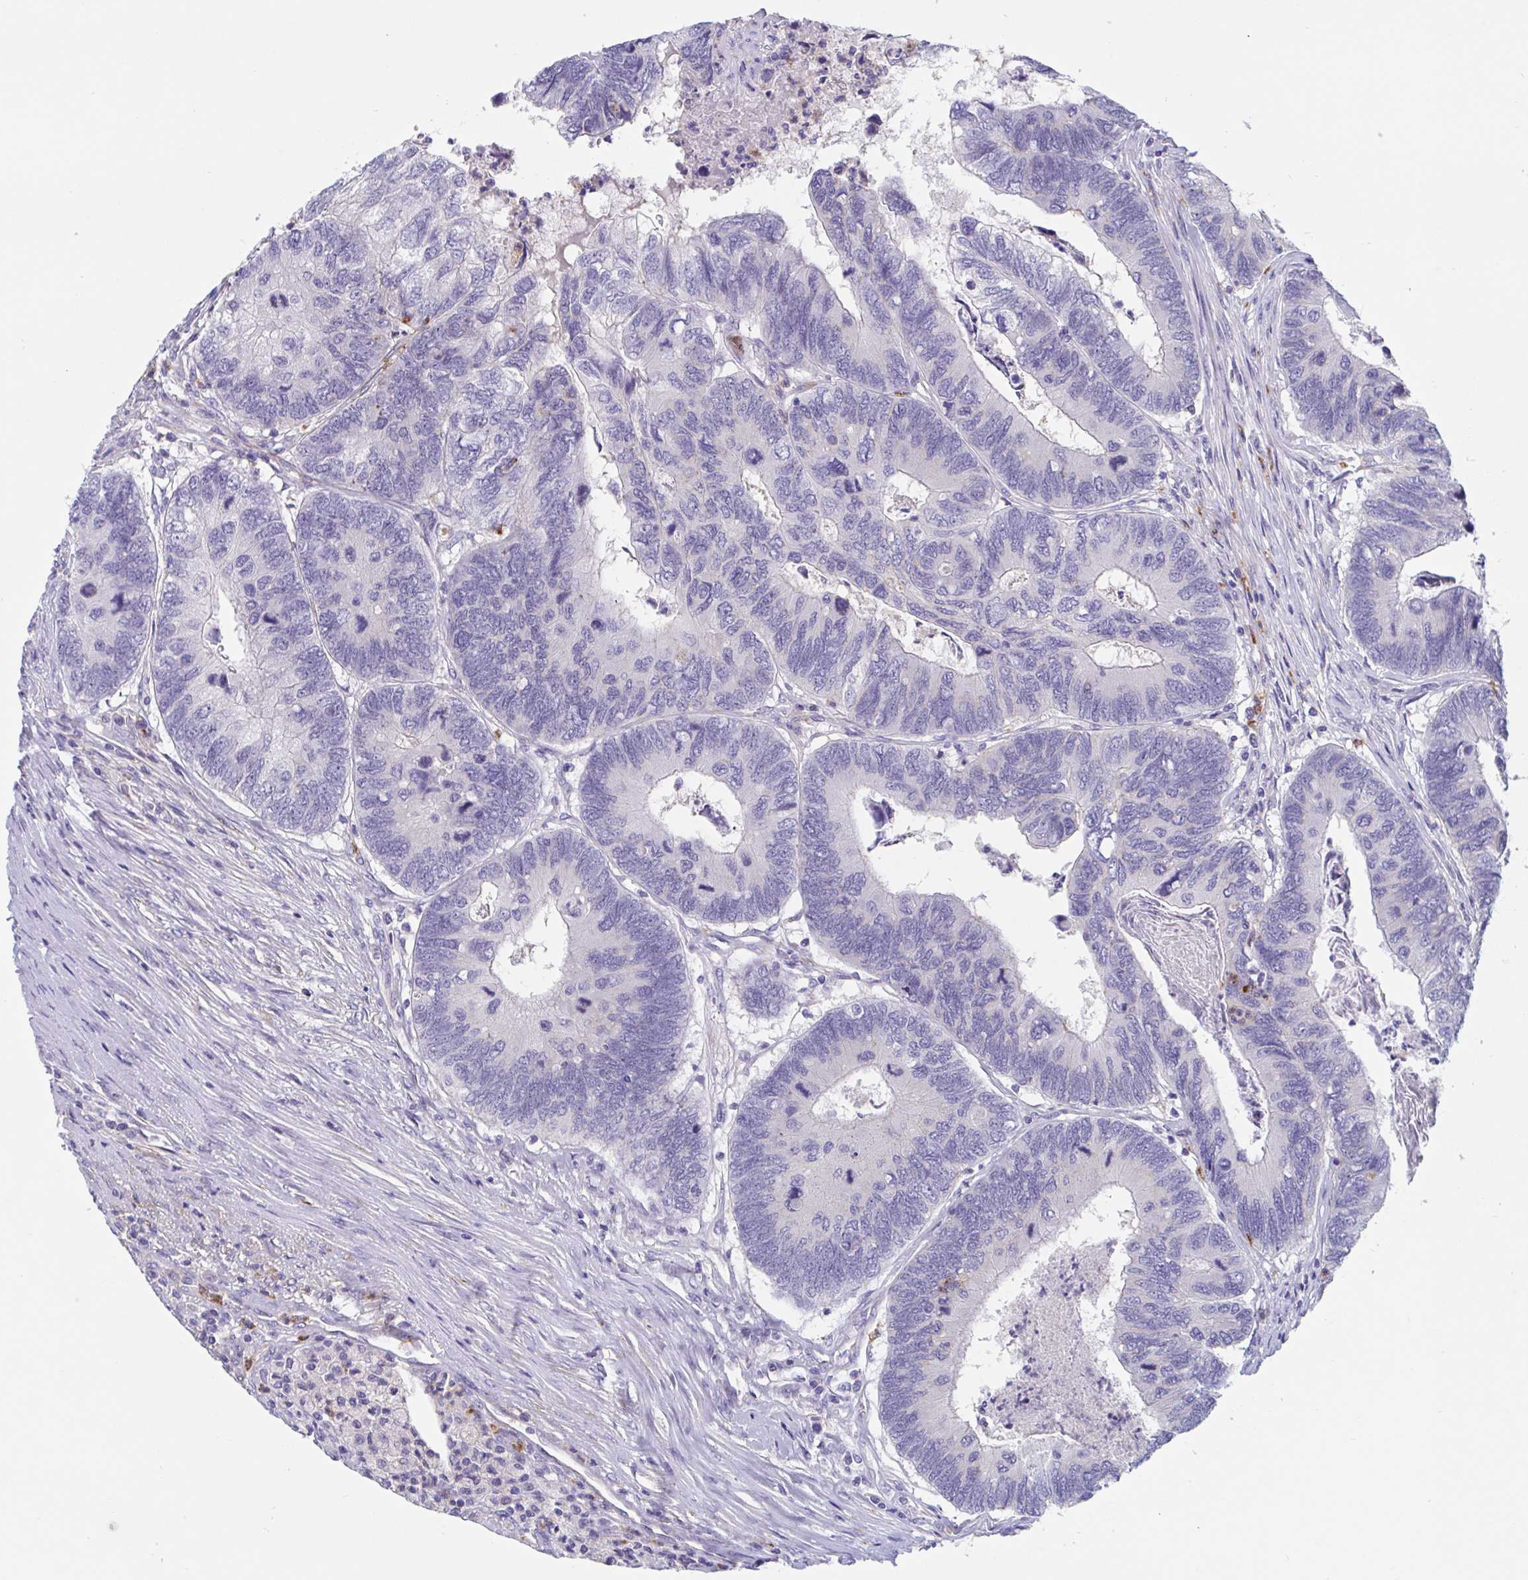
{"staining": {"intensity": "negative", "quantity": "none", "location": "none"}, "tissue": "colorectal cancer", "cell_type": "Tumor cells", "image_type": "cancer", "snomed": [{"axis": "morphology", "description": "Adenocarcinoma, NOS"}, {"axis": "topography", "description": "Colon"}], "caption": "Immunohistochemistry (IHC) of human colorectal adenocarcinoma displays no staining in tumor cells.", "gene": "ZNHIT2", "patient": {"sex": "female", "age": 67}}